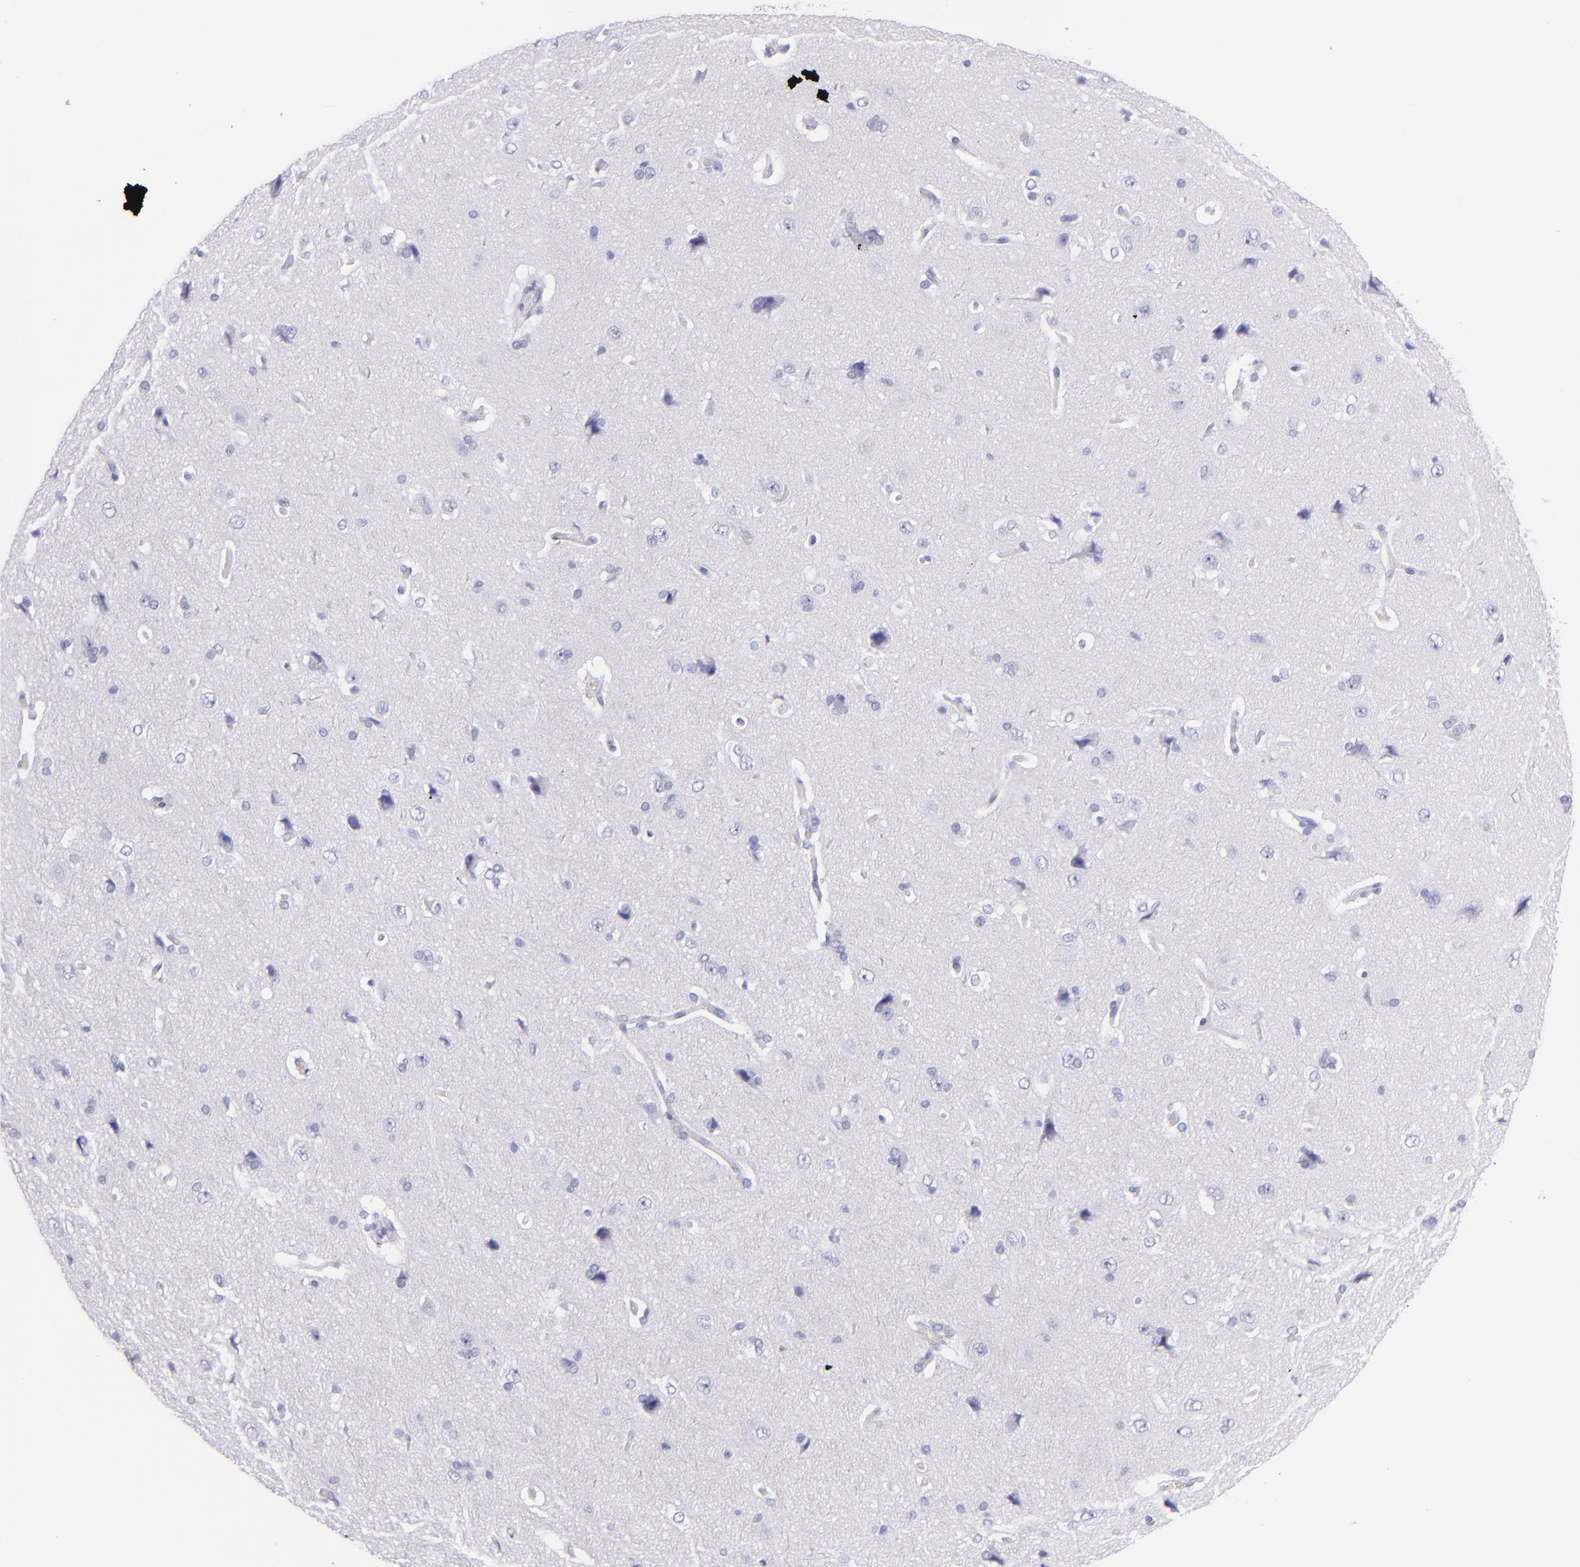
{"staining": {"intensity": "negative", "quantity": "none", "location": "none"}, "tissue": "cerebral cortex", "cell_type": "Endothelial cells", "image_type": "normal", "snomed": [{"axis": "morphology", "description": "Normal tissue, NOS"}, {"axis": "topography", "description": "Cerebral cortex"}], "caption": "High magnification brightfield microscopy of normal cerebral cortex stained with DAB (3,3'-diaminobenzidine) (brown) and counterstained with hematoxylin (blue): endothelial cells show no significant positivity.", "gene": "SFTPB", "patient": {"sex": "female", "age": 45}}